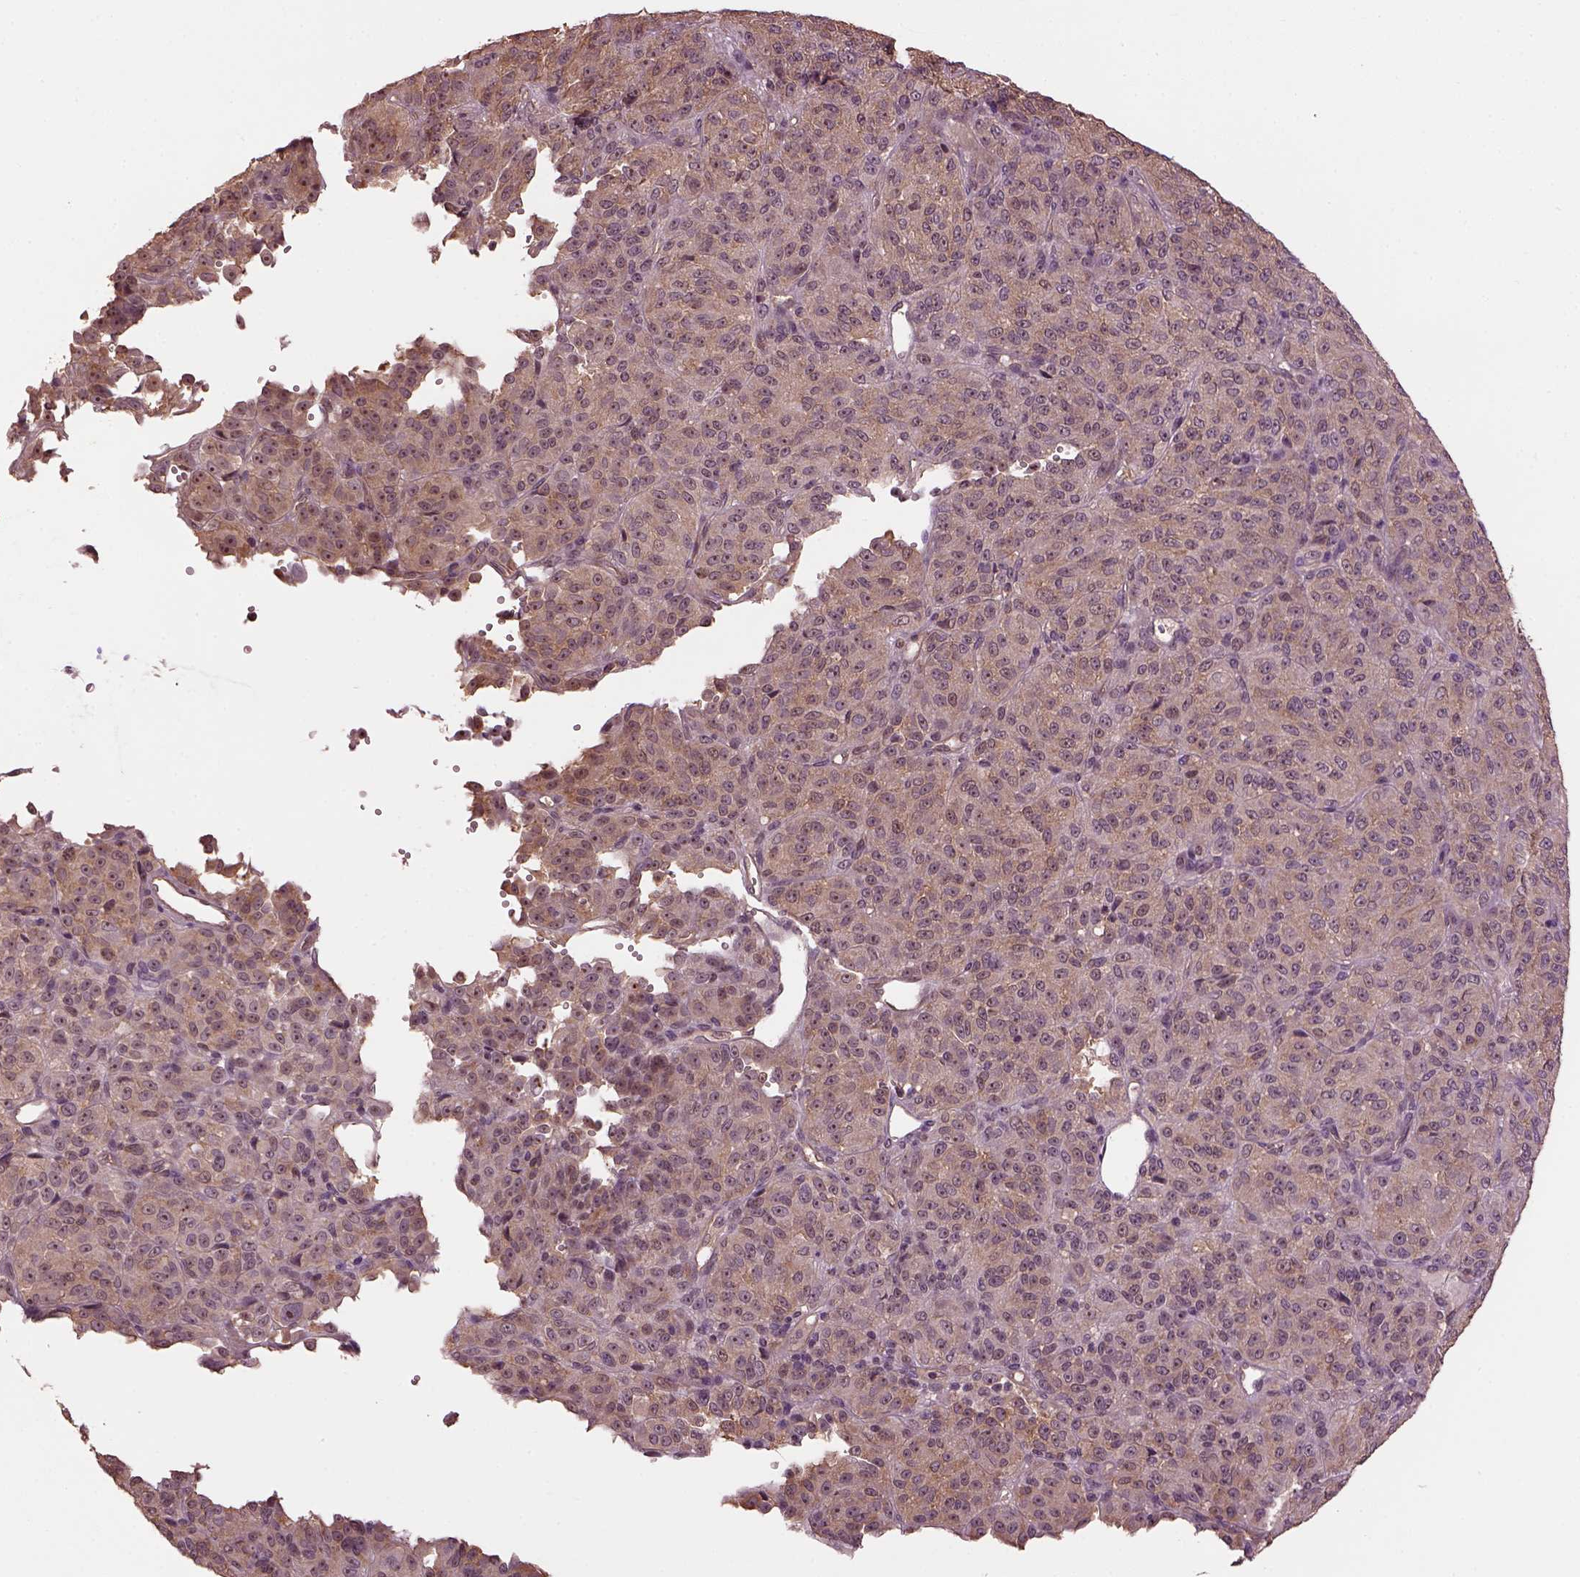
{"staining": {"intensity": "moderate", "quantity": "25%-75%", "location": "cytoplasmic/membranous,nuclear"}, "tissue": "melanoma", "cell_type": "Tumor cells", "image_type": "cancer", "snomed": [{"axis": "morphology", "description": "Malignant melanoma, Metastatic site"}, {"axis": "topography", "description": "Brain"}], "caption": "Human malignant melanoma (metastatic site) stained for a protein (brown) exhibits moderate cytoplasmic/membranous and nuclear positive staining in approximately 25%-75% of tumor cells.", "gene": "GNRH1", "patient": {"sex": "female", "age": 56}}